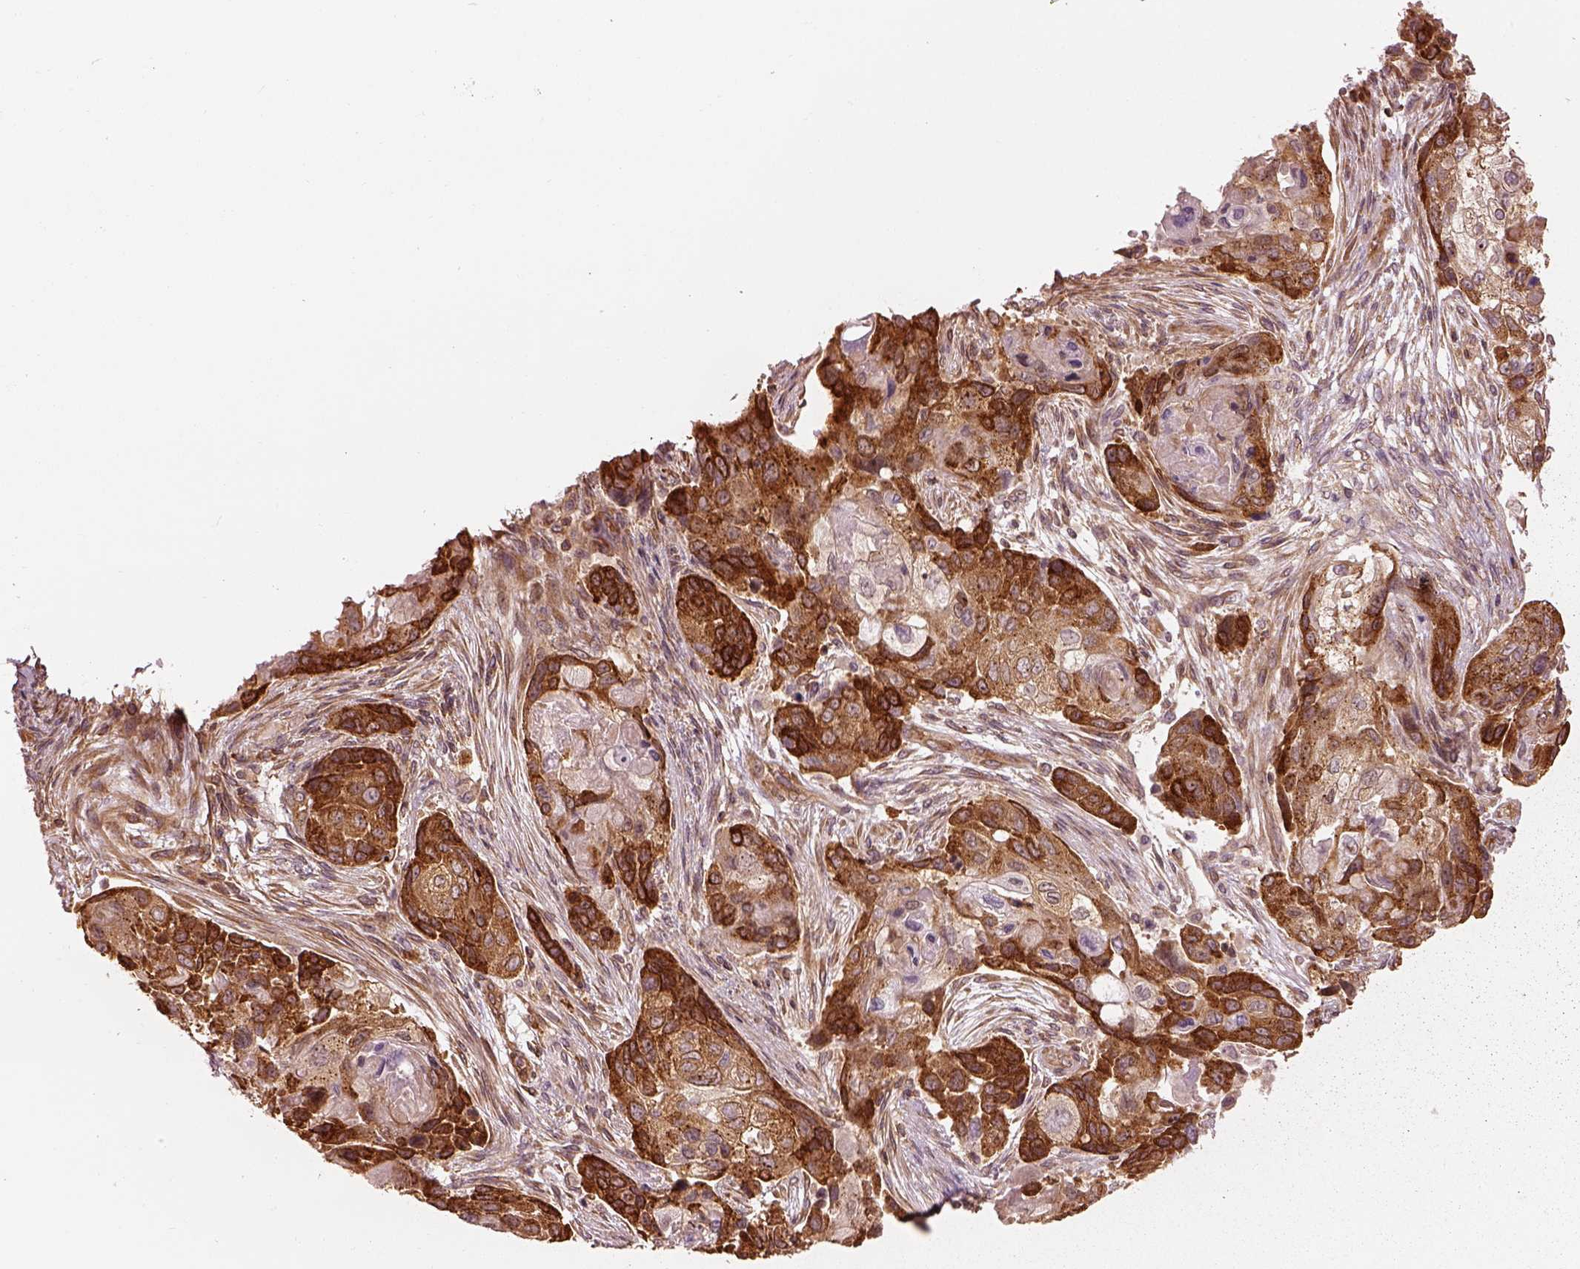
{"staining": {"intensity": "strong", "quantity": "25%-75%", "location": "cytoplasmic/membranous"}, "tissue": "lung cancer", "cell_type": "Tumor cells", "image_type": "cancer", "snomed": [{"axis": "morphology", "description": "Squamous cell carcinoma, NOS"}, {"axis": "topography", "description": "Lung"}], "caption": "This micrograph displays lung cancer stained with IHC to label a protein in brown. The cytoplasmic/membranous of tumor cells show strong positivity for the protein. Nuclei are counter-stained blue.", "gene": "LSM14A", "patient": {"sex": "male", "age": 69}}